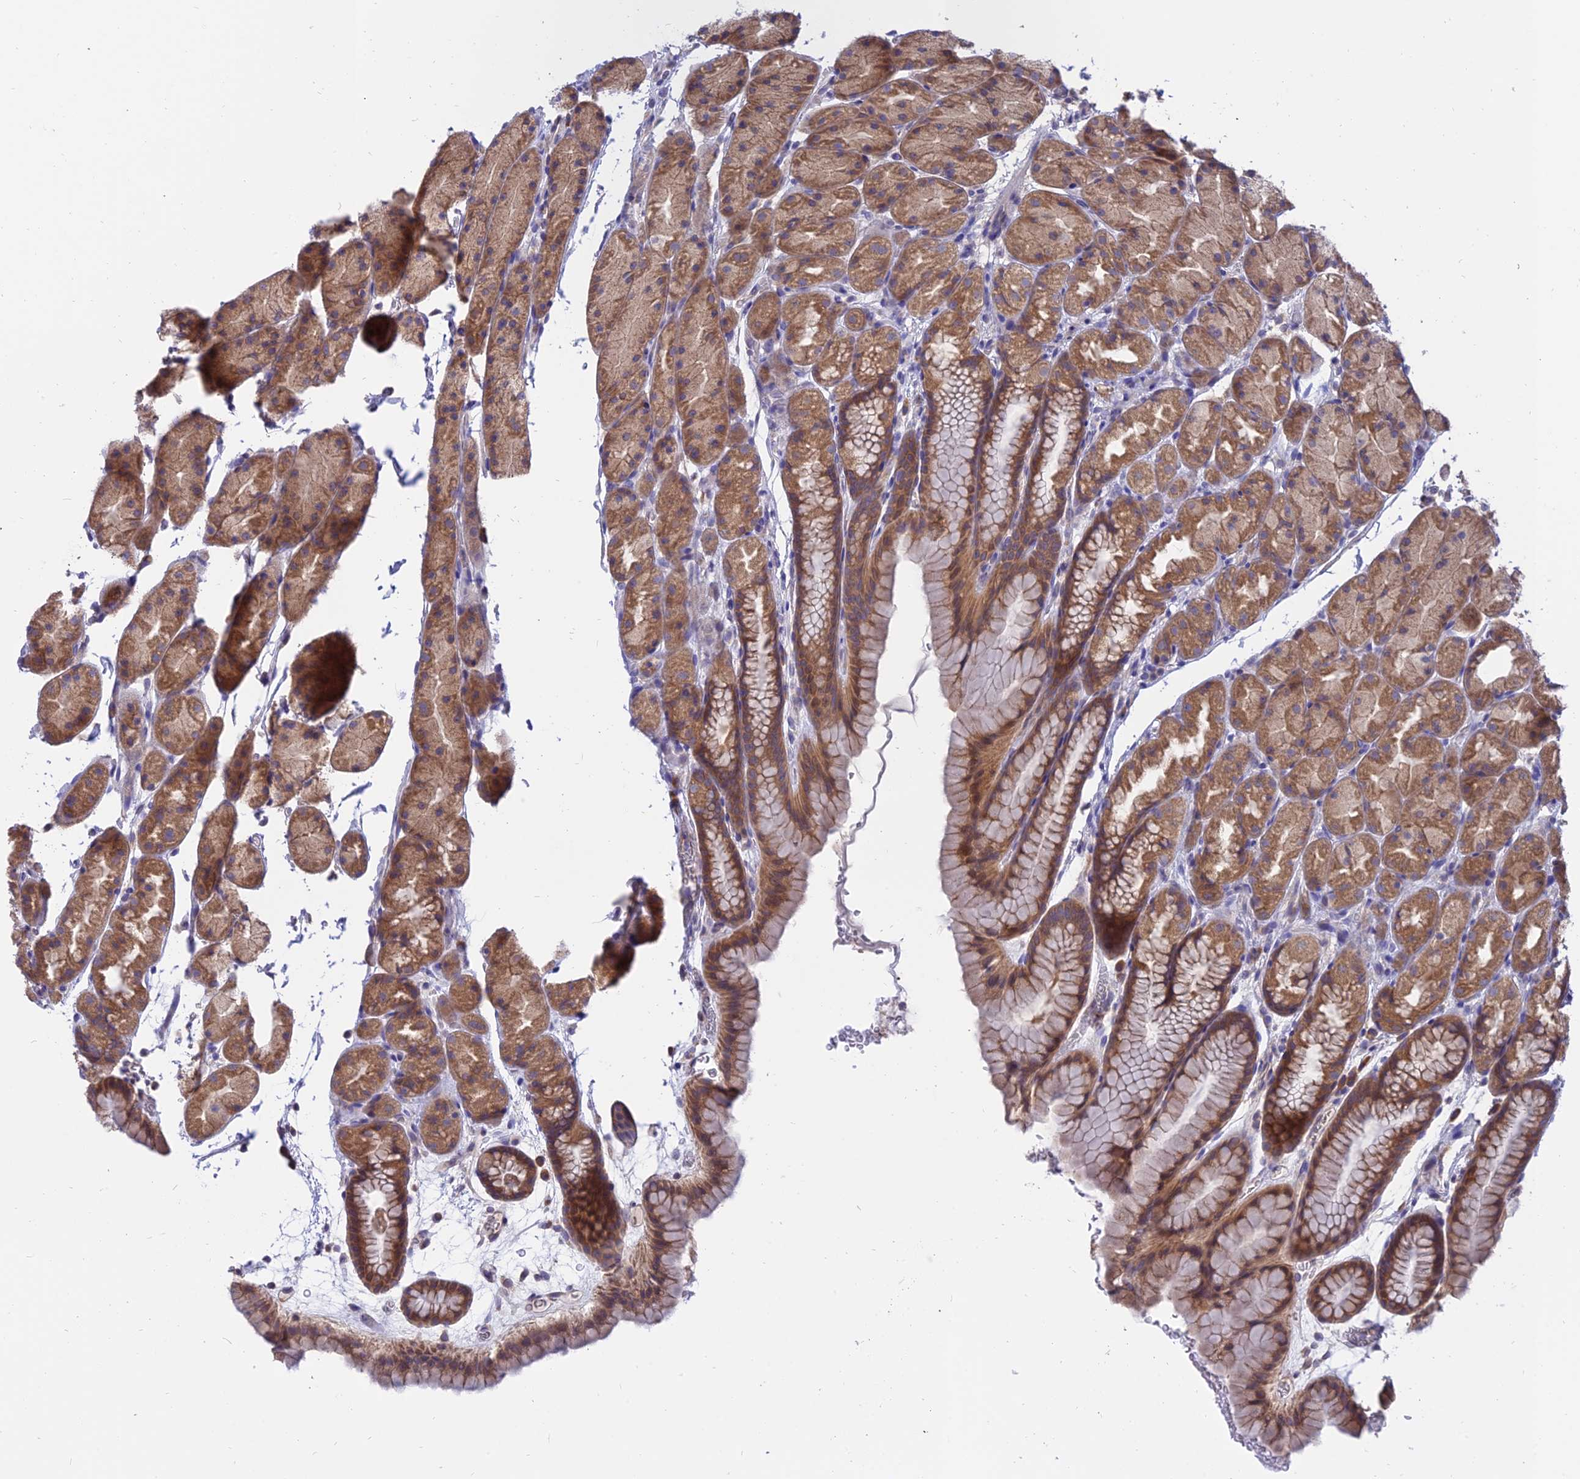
{"staining": {"intensity": "moderate", "quantity": ">75%", "location": "cytoplasmic/membranous"}, "tissue": "stomach", "cell_type": "Glandular cells", "image_type": "normal", "snomed": [{"axis": "morphology", "description": "Normal tissue, NOS"}, {"axis": "topography", "description": "Stomach, upper"}, {"axis": "topography", "description": "Stomach"}], "caption": "Immunohistochemical staining of normal human stomach shows moderate cytoplasmic/membranous protein staining in about >75% of glandular cells. The protein of interest is stained brown, and the nuclei are stained in blue (DAB IHC with brightfield microscopy, high magnification).", "gene": "IL21R", "patient": {"sex": "male", "age": 47}}